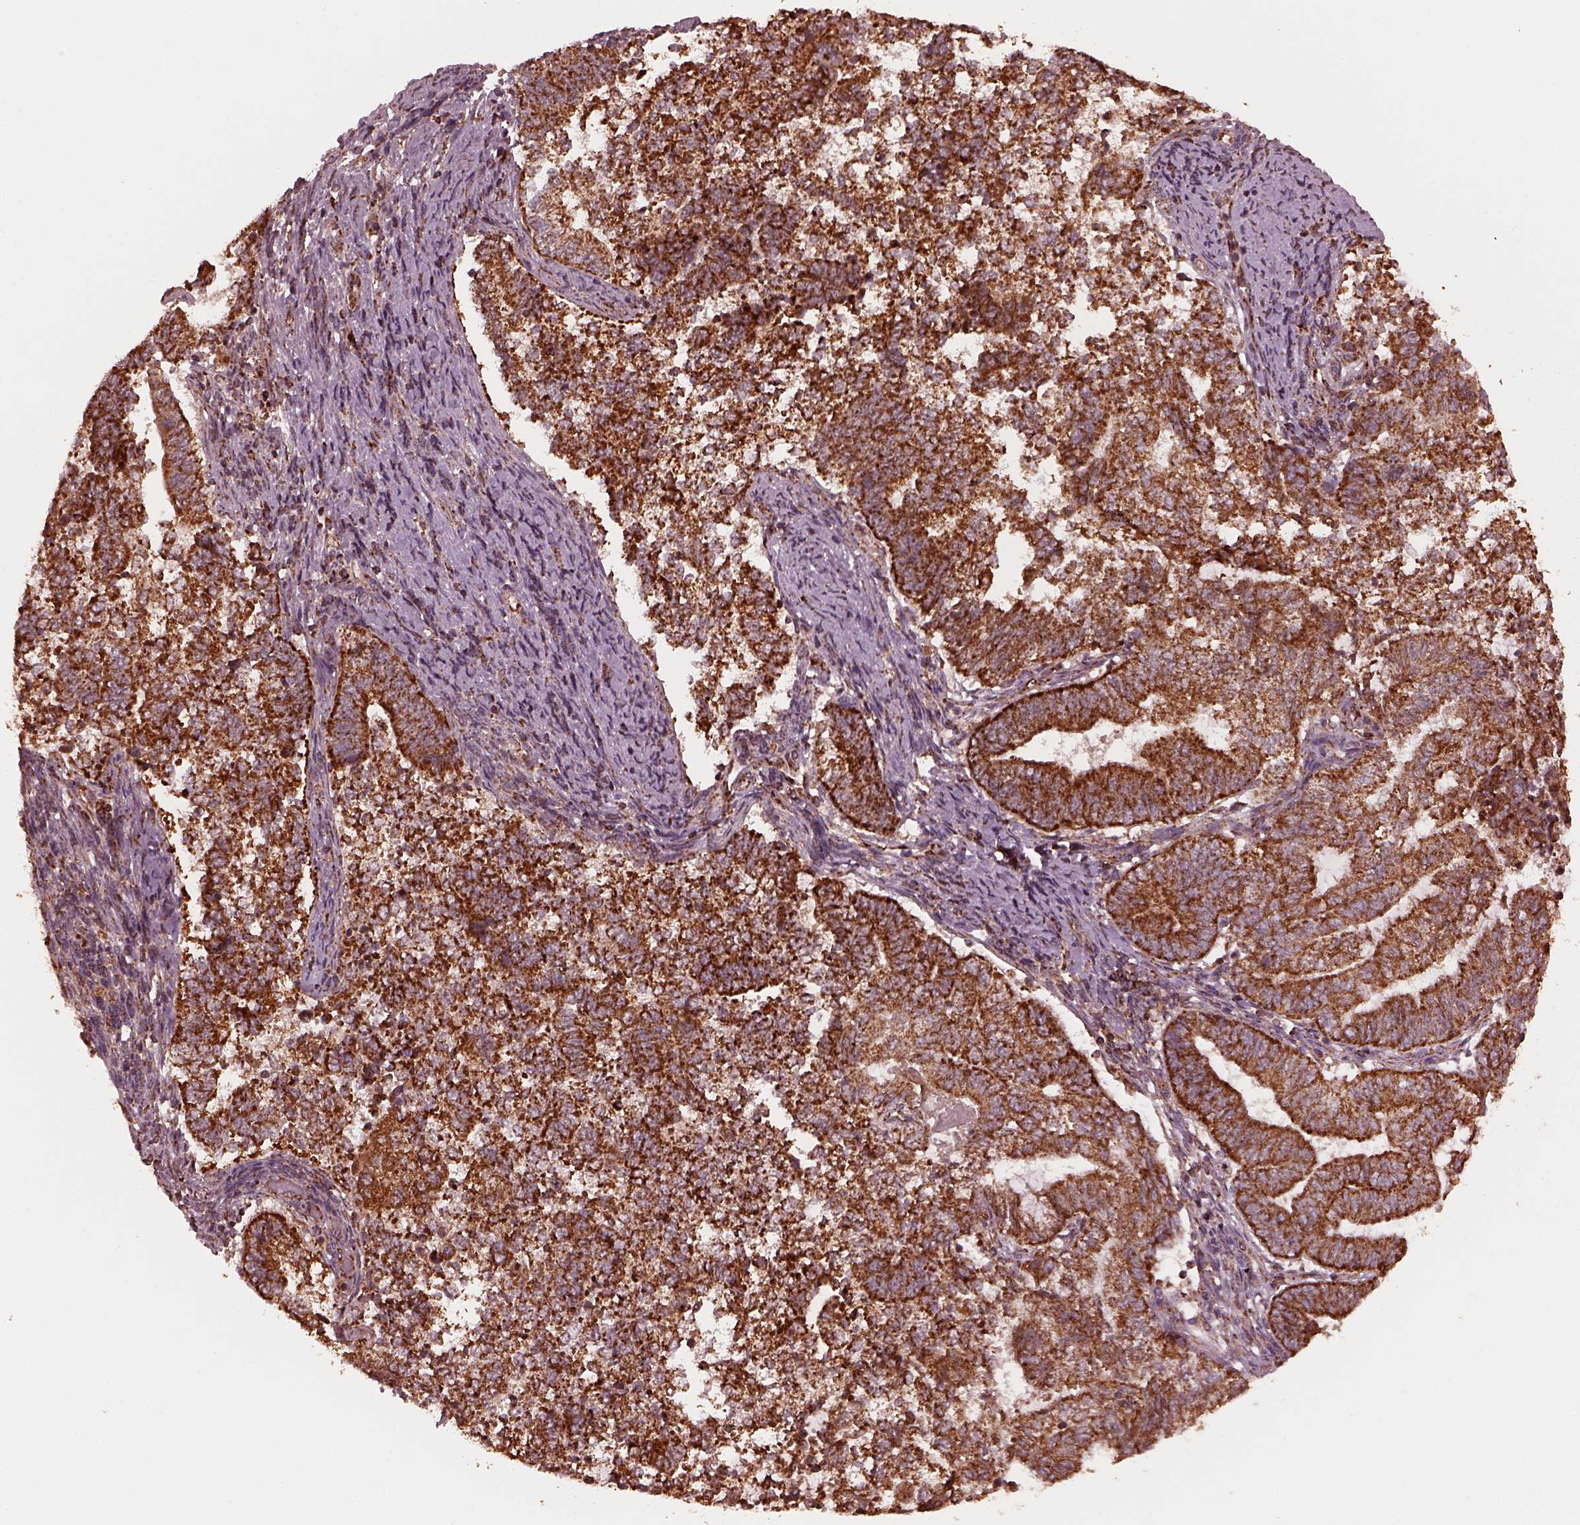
{"staining": {"intensity": "strong", "quantity": ">75%", "location": "cytoplasmic/membranous"}, "tissue": "endometrial cancer", "cell_type": "Tumor cells", "image_type": "cancer", "snomed": [{"axis": "morphology", "description": "Adenocarcinoma, NOS"}, {"axis": "topography", "description": "Endometrium"}], "caption": "This histopathology image reveals immunohistochemistry (IHC) staining of endometrial adenocarcinoma, with high strong cytoplasmic/membranous staining in about >75% of tumor cells.", "gene": "NDUFB10", "patient": {"sex": "female", "age": 65}}